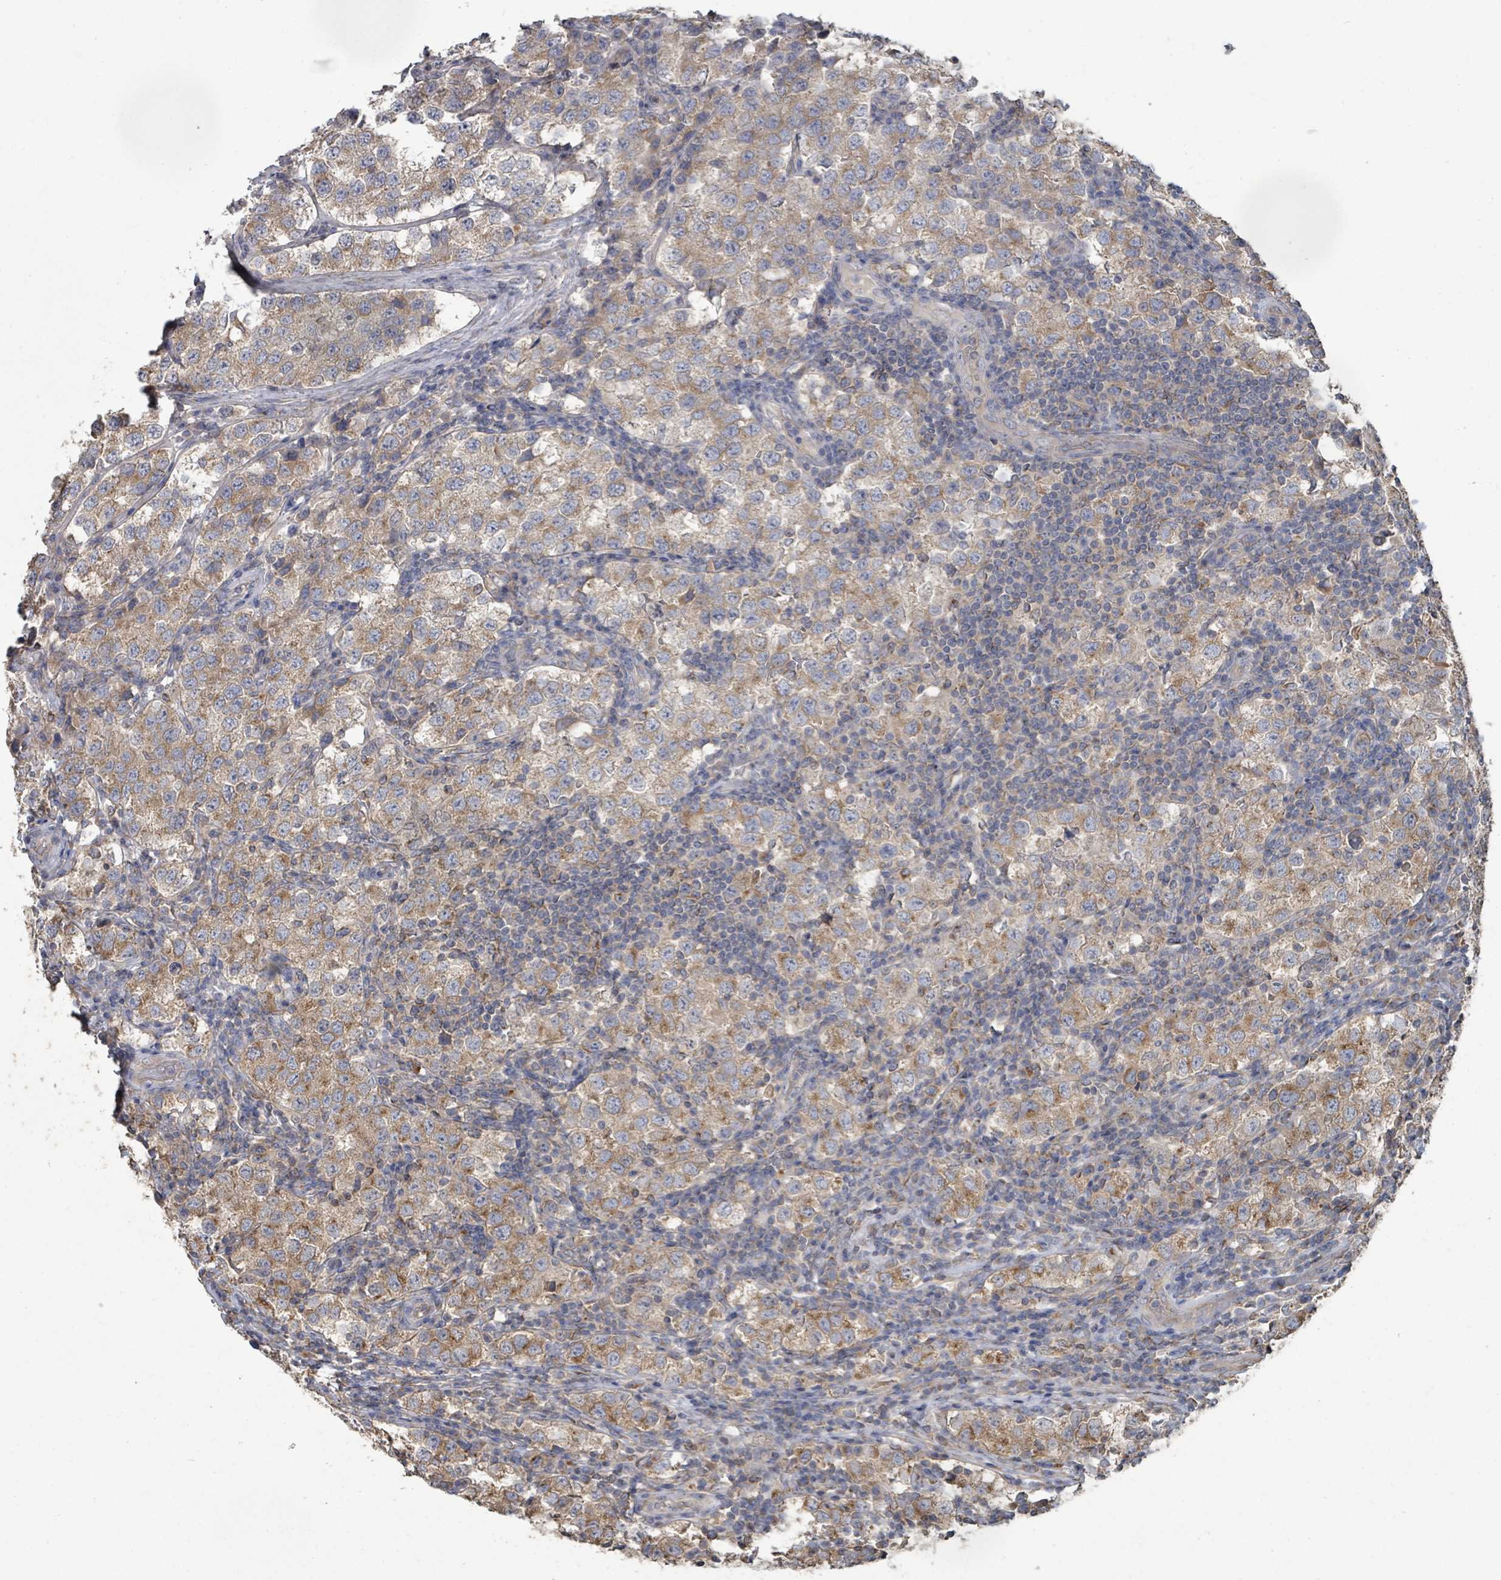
{"staining": {"intensity": "moderate", "quantity": ">75%", "location": "cytoplasmic/membranous"}, "tissue": "testis cancer", "cell_type": "Tumor cells", "image_type": "cancer", "snomed": [{"axis": "morphology", "description": "Seminoma, NOS"}, {"axis": "topography", "description": "Testis"}], "caption": "Testis cancer (seminoma) stained with a protein marker reveals moderate staining in tumor cells.", "gene": "SLC9A7", "patient": {"sex": "male", "age": 34}}